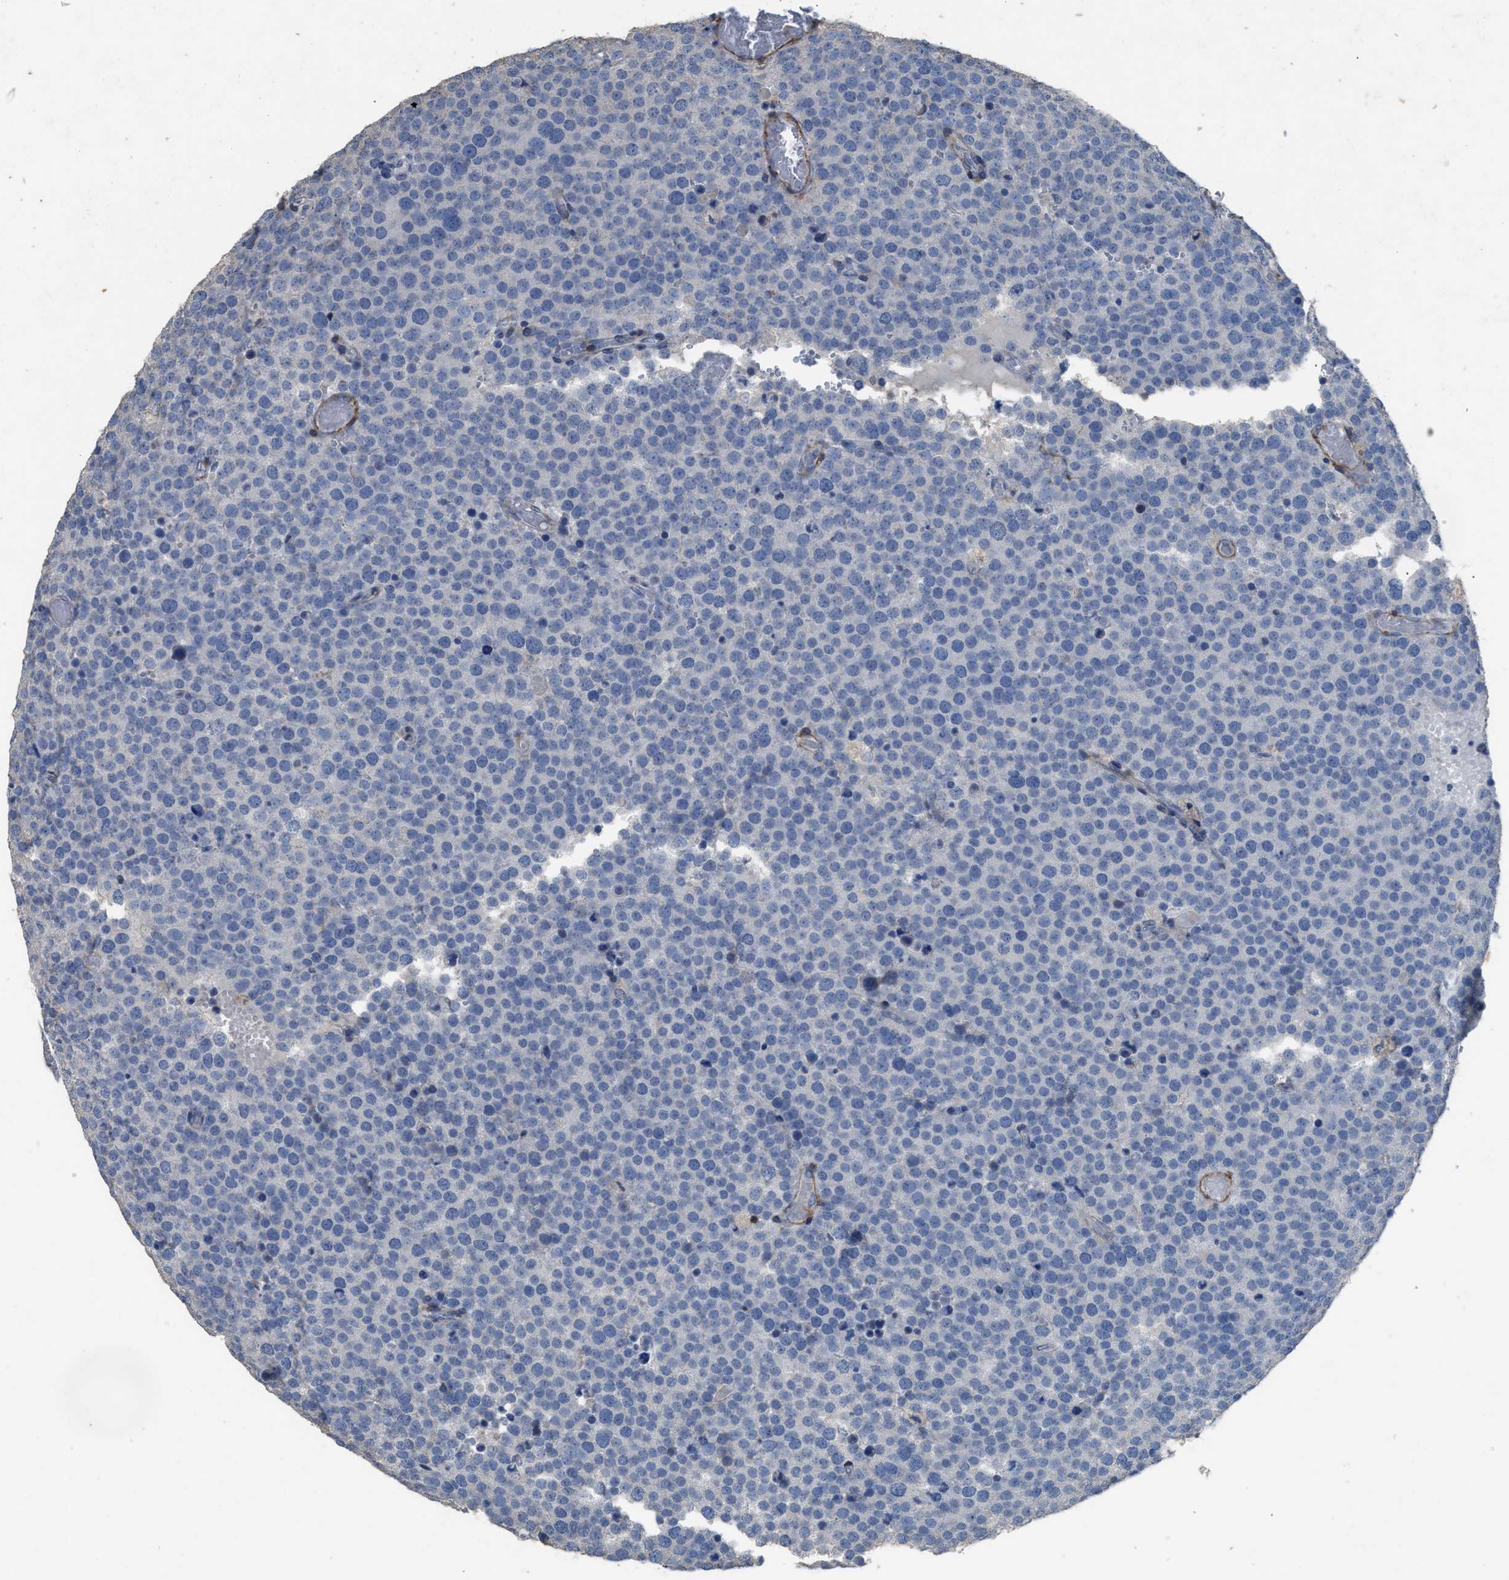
{"staining": {"intensity": "negative", "quantity": "none", "location": "none"}, "tissue": "testis cancer", "cell_type": "Tumor cells", "image_type": "cancer", "snomed": [{"axis": "morphology", "description": "Normal tissue, NOS"}, {"axis": "morphology", "description": "Seminoma, NOS"}, {"axis": "topography", "description": "Testis"}], "caption": "This is a photomicrograph of immunohistochemistry (IHC) staining of testis seminoma, which shows no staining in tumor cells.", "gene": "OR51E1", "patient": {"sex": "male", "age": 71}}